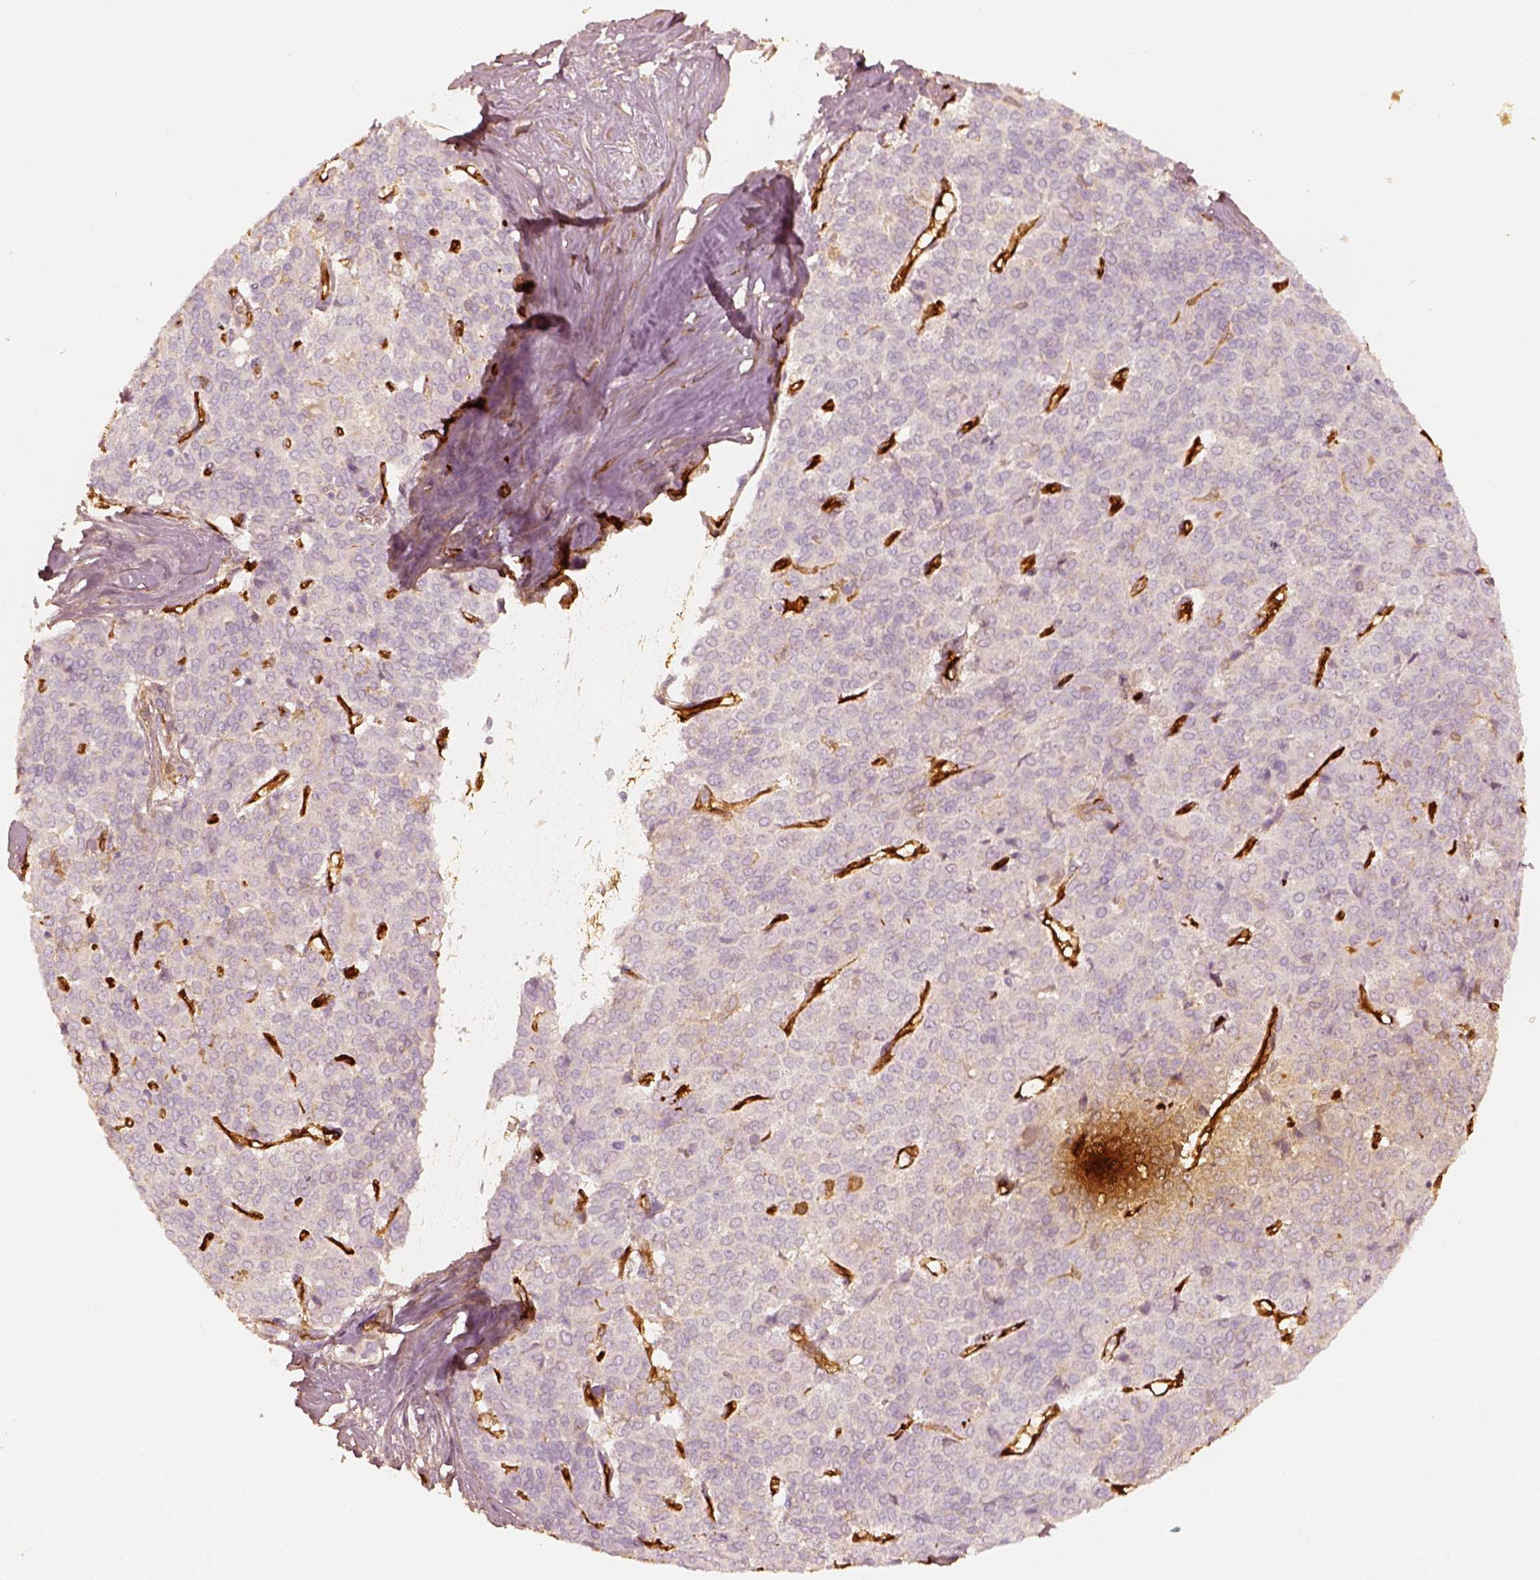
{"staining": {"intensity": "negative", "quantity": "none", "location": "none"}, "tissue": "liver cancer", "cell_type": "Tumor cells", "image_type": "cancer", "snomed": [{"axis": "morphology", "description": "Cholangiocarcinoma"}, {"axis": "topography", "description": "Liver"}], "caption": "Tumor cells show no significant expression in liver cancer (cholangiocarcinoma). Brightfield microscopy of immunohistochemistry (IHC) stained with DAB (3,3'-diaminobenzidine) (brown) and hematoxylin (blue), captured at high magnification.", "gene": "FSCN1", "patient": {"sex": "female", "age": 47}}